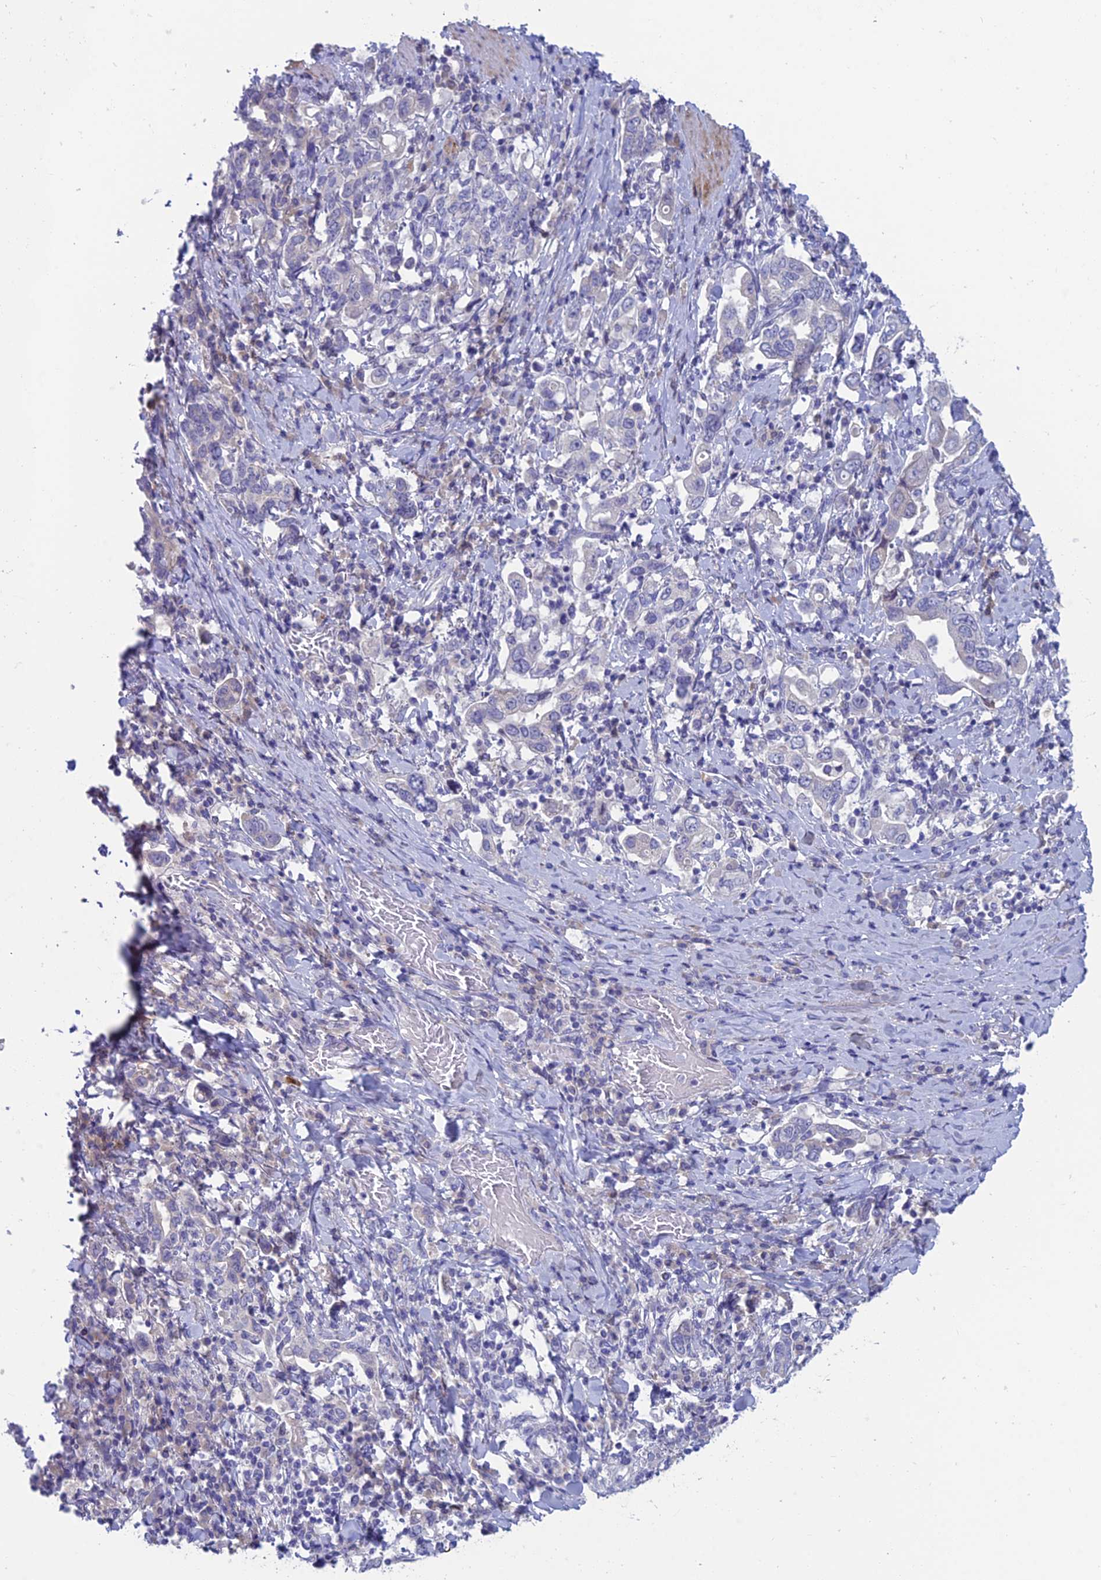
{"staining": {"intensity": "negative", "quantity": "none", "location": "none"}, "tissue": "stomach cancer", "cell_type": "Tumor cells", "image_type": "cancer", "snomed": [{"axis": "morphology", "description": "Adenocarcinoma, NOS"}, {"axis": "topography", "description": "Stomach, upper"}, {"axis": "topography", "description": "Stomach"}], "caption": "This is a image of immunohistochemistry (IHC) staining of adenocarcinoma (stomach), which shows no positivity in tumor cells. (Brightfield microscopy of DAB (3,3'-diaminobenzidine) immunohistochemistry at high magnification).", "gene": "XPO7", "patient": {"sex": "male", "age": 62}}